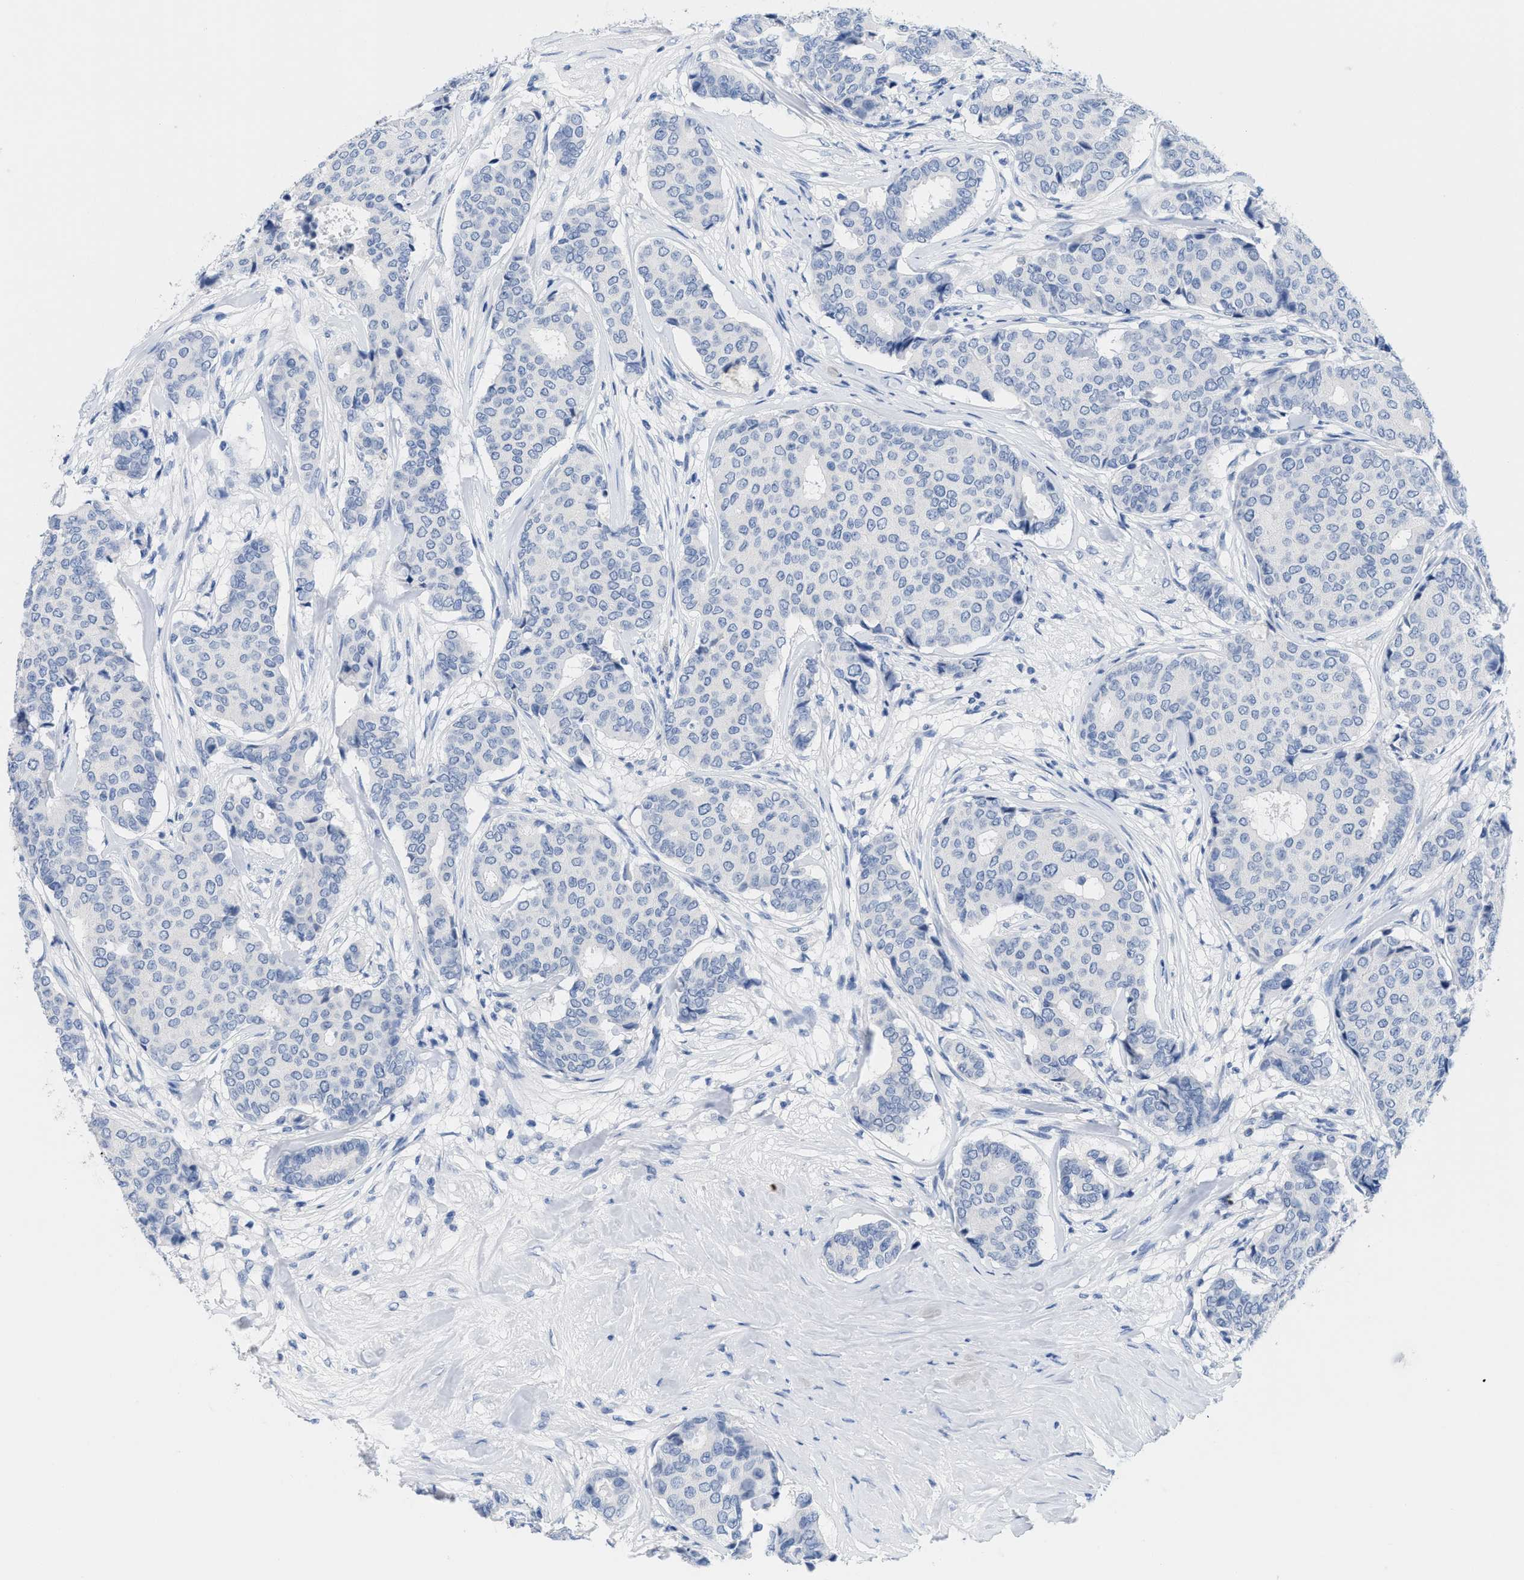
{"staining": {"intensity": "negative", "quantity": "none", "location": "none"}, "tissue": "breast cancer", "cell_type": "Tumor cells", "image_type": "cancer", "snomed": [{"axis": "morphology", "description": "Duct carcinoma"}, {"axis": "topography", "description": "Breast"}], "caption": "The IHC photomicrograph has no significant staining in tumor cells of infiltrating ductal carcinoma (breast) tissue.", "gene": "CR1", "patient": {"sex": "female", "age": 75}}